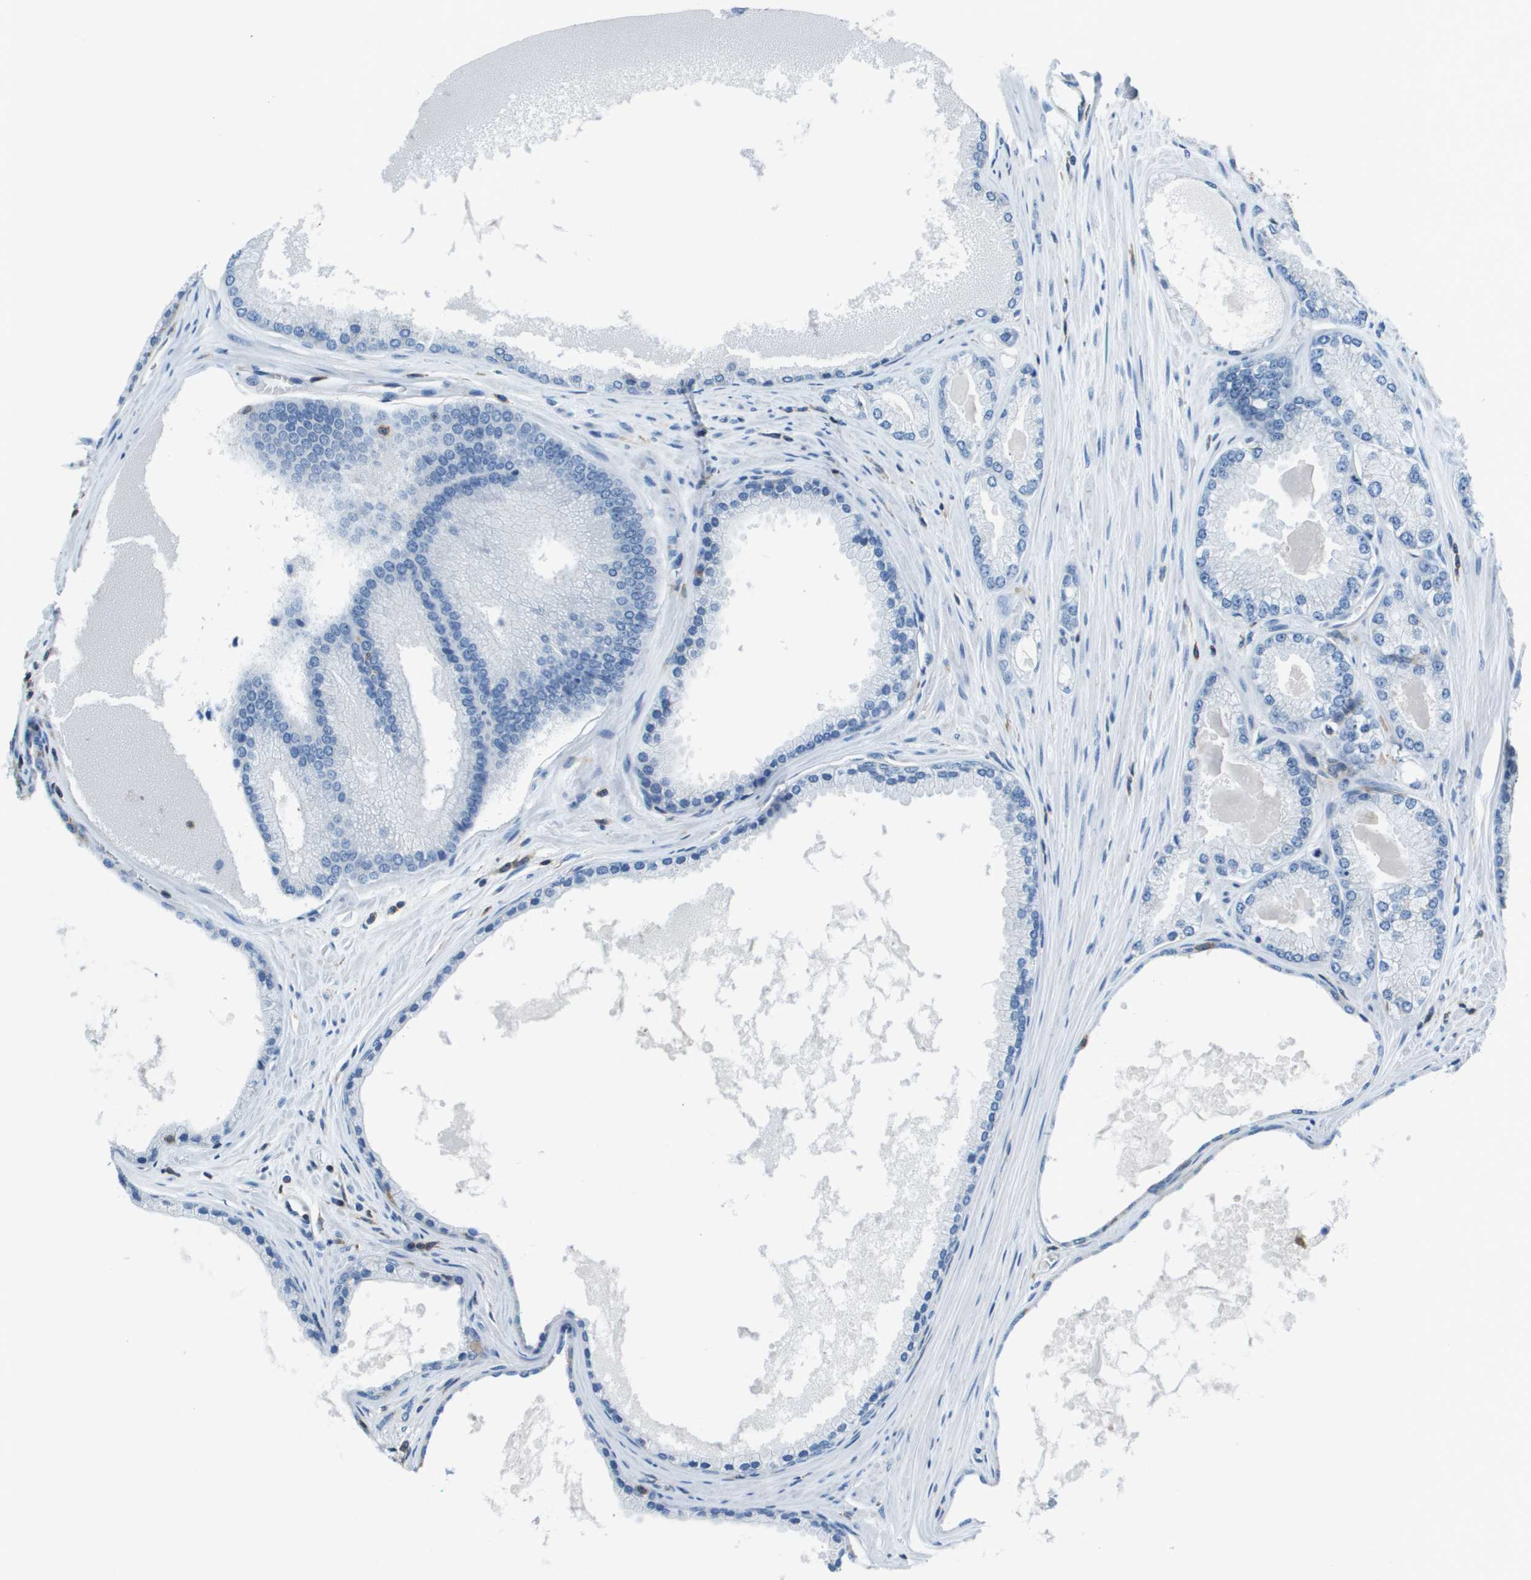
{"staining": {"intensity": "negative", "quantity": "none", "location": "none"}, "tissue": "prostate cancer", "cell_type": "Tumor cells", "image_type": "cancer", "snomed": [{"axis": "morphology", "description": "Adenocarcinoma, High grade"}, {"axis": "topography", "description": "Prostate"}], "caption": "Tumor cells show no significant staining in prostate cancer (adenocarcinoma (high-grade)).", "gene": "APBB1IP", "patient": {"sex": "male", "age": 71}}